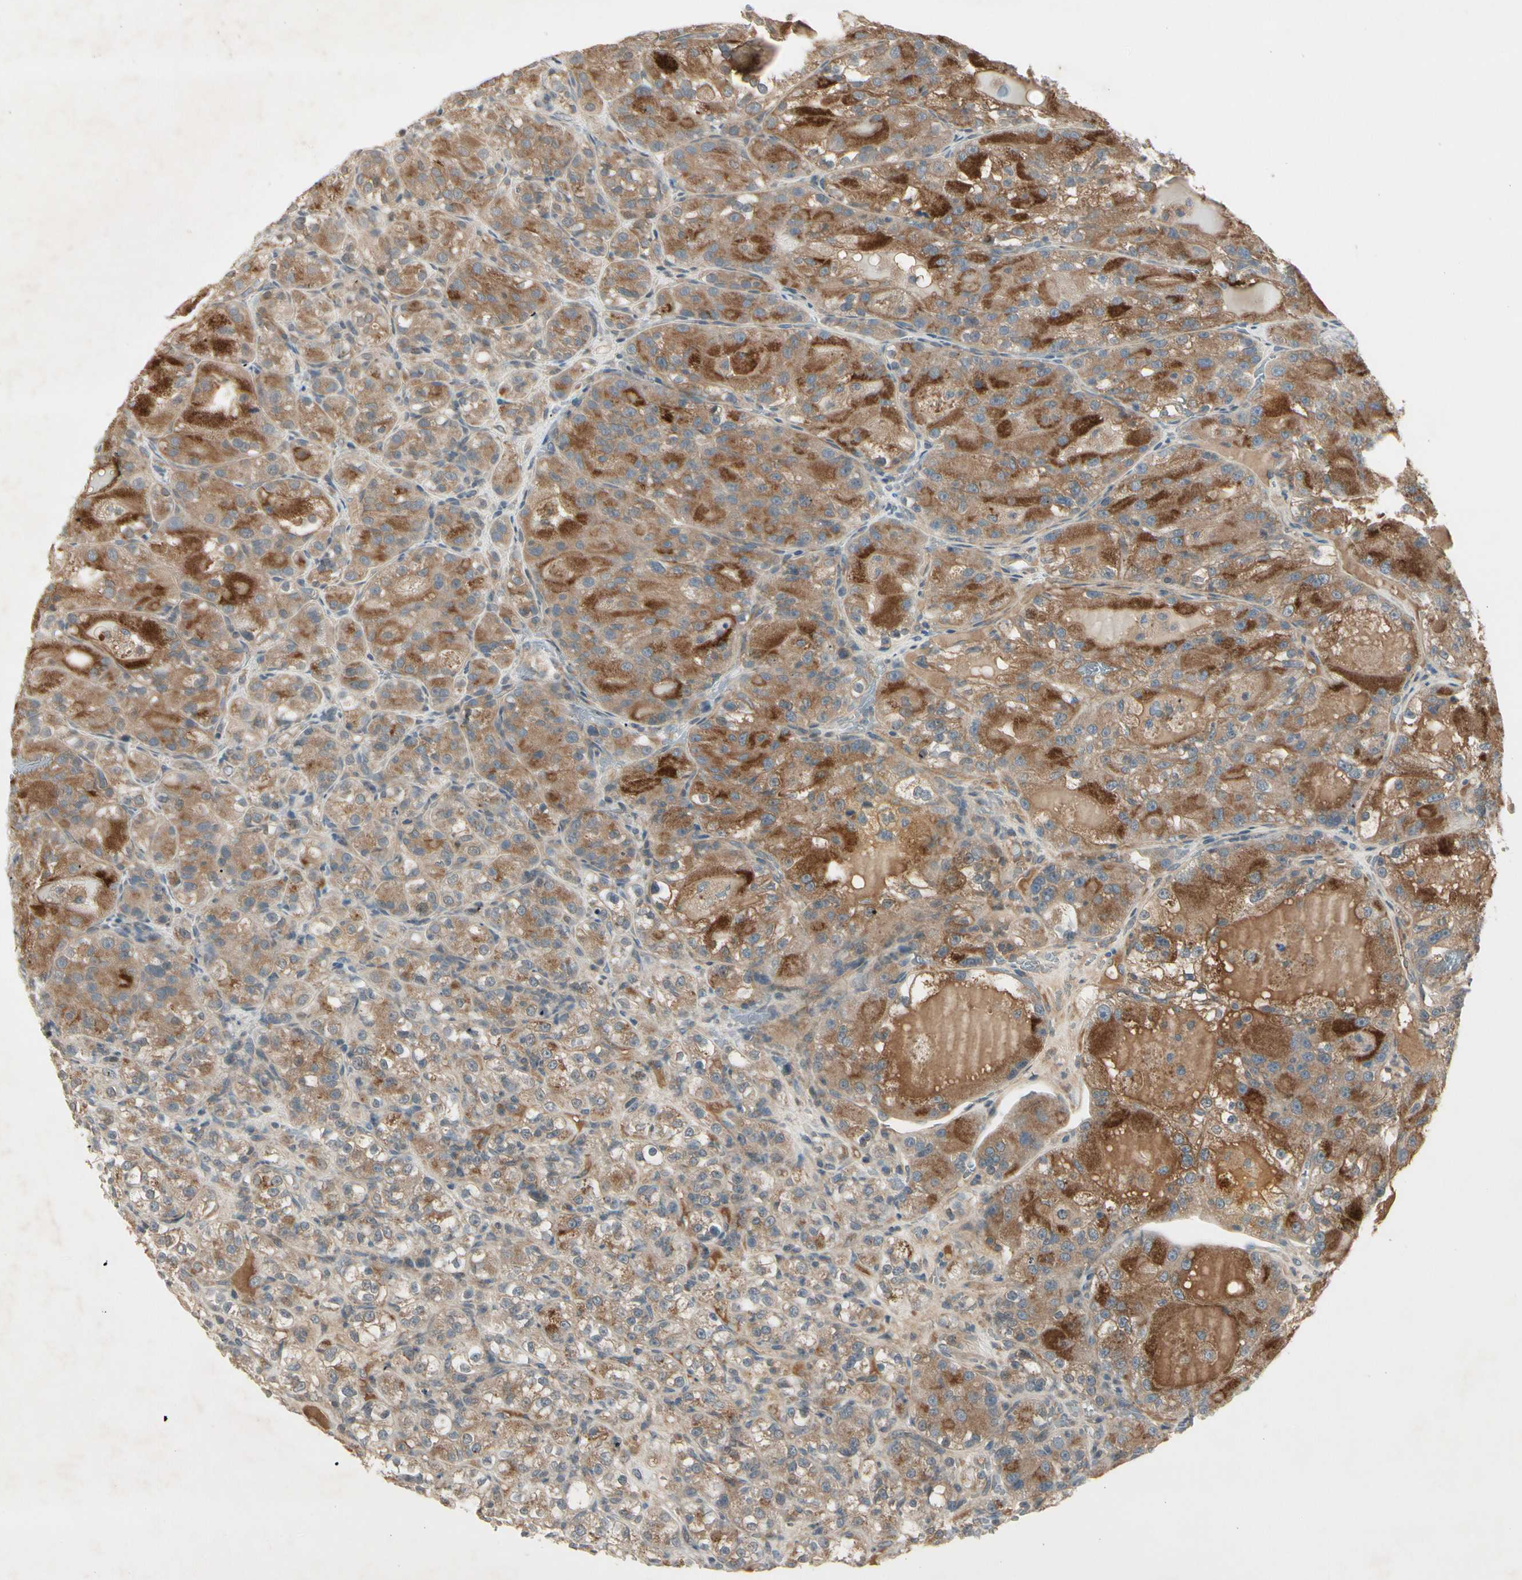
{"staining": {"intensity": "moderate", "quantity": ">75%", "location": "cytoplasmic/membranous"}, "tissue": "renal cancer", "cell_type": "Tumor cells", "image_type": "cancer", "snomed": [{"axis": "morphology", "description": "Normal tissue, NOS"}, {"axis": "morphology", "description": "Adenocarcinoma, NOS"}, {"axis": "topography", "description": "Kidney"}], "caption": "Immunohistochemistry (IHC) (DAB) staining of renal cancer reveals moderate cytoplasmic/membranous protein staining in about >75% of tumor cells.", "gene": "FHDC1", "patient": {"sex": "male", "age": 61}}